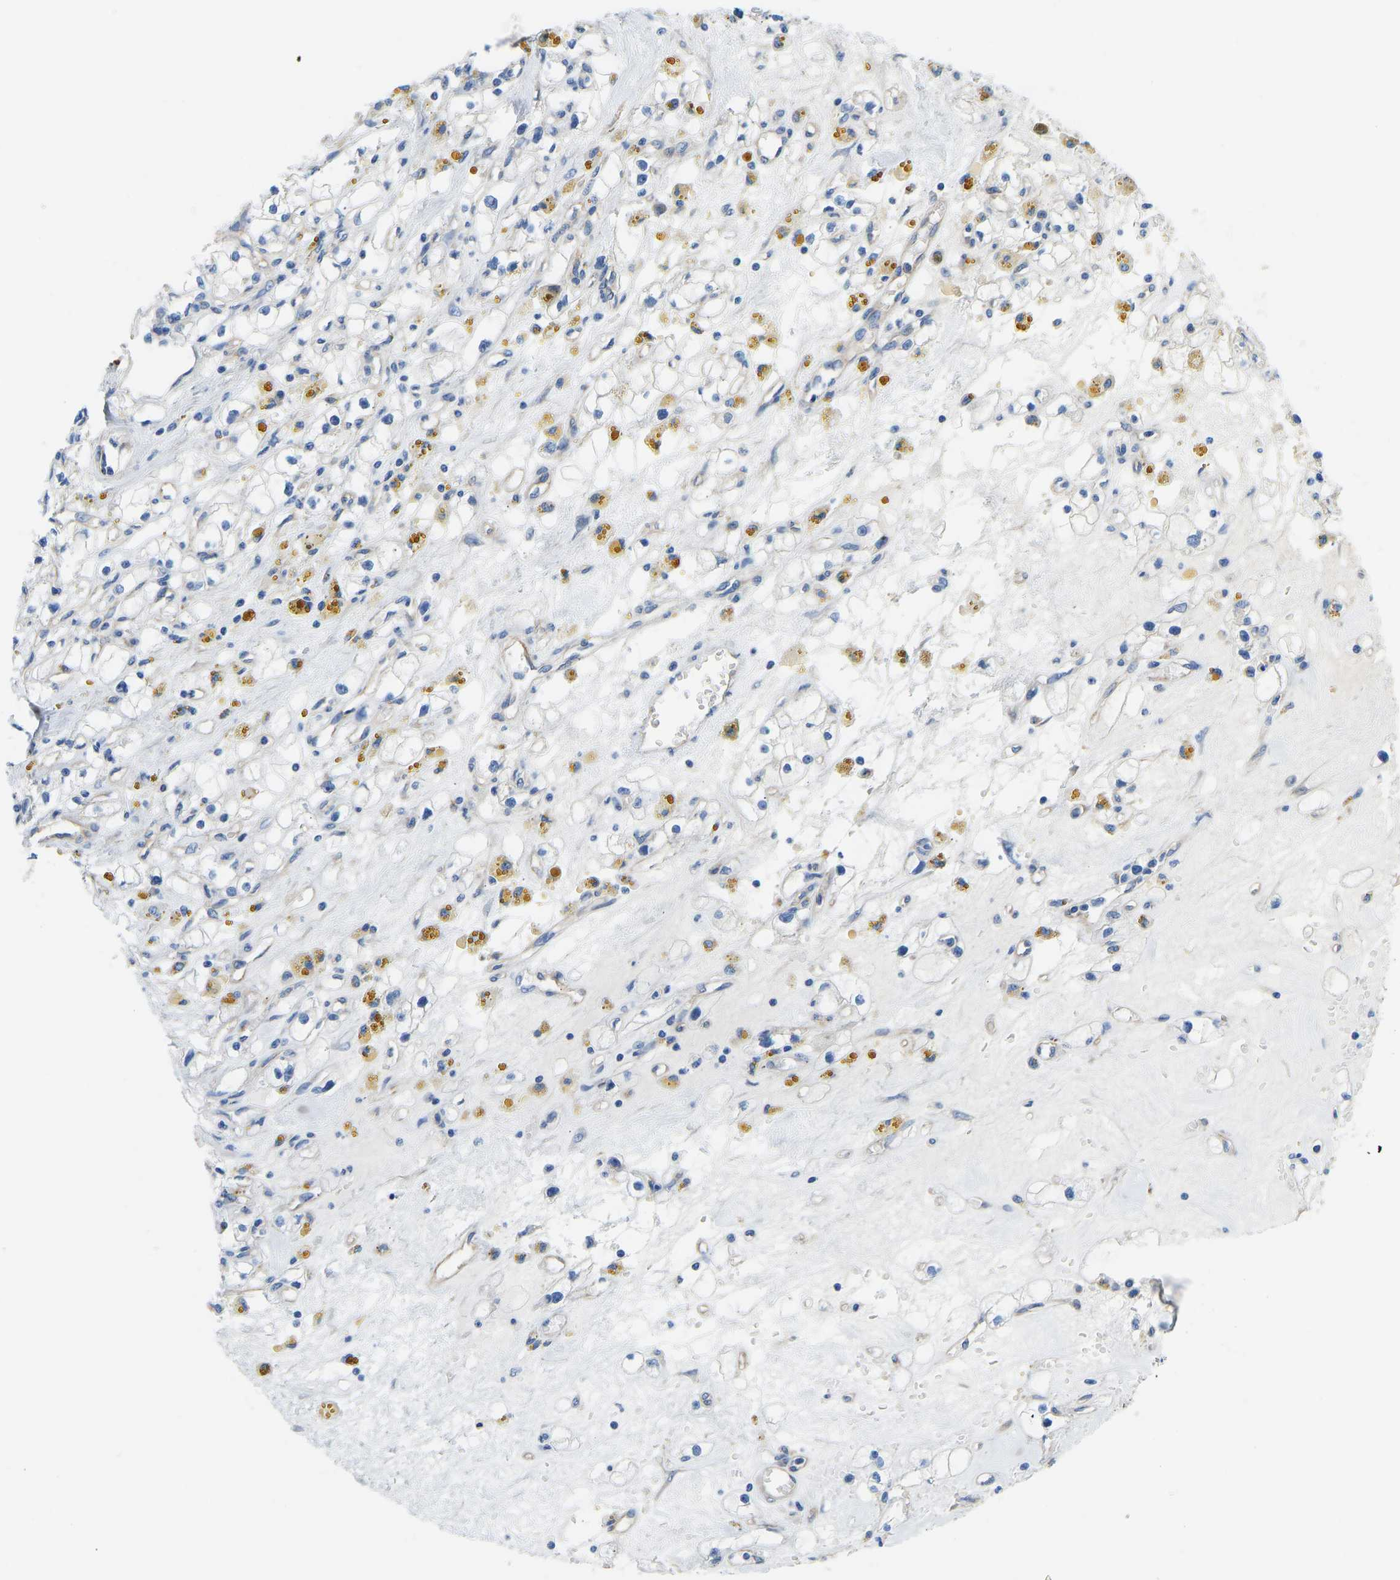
{"staining": {"intensity": "negative", "quantity": "none", "location": "none"}, "tissue": "renal cancer", "cell_type": "Tumor cells", "image_type": "cancer", "snomed": [{"axis": "morphology", "description": "Adenocarcinoma, NOS"}, {"axis": "topography", "description": "Kidney"}], "caption": "The micrograph displays no significant staining in tumor cells of adenocarcinoma (renal). Nuclei are stained in blue.", "gene": "CHAD", "patient": {"sex": "male", "age": 56}}